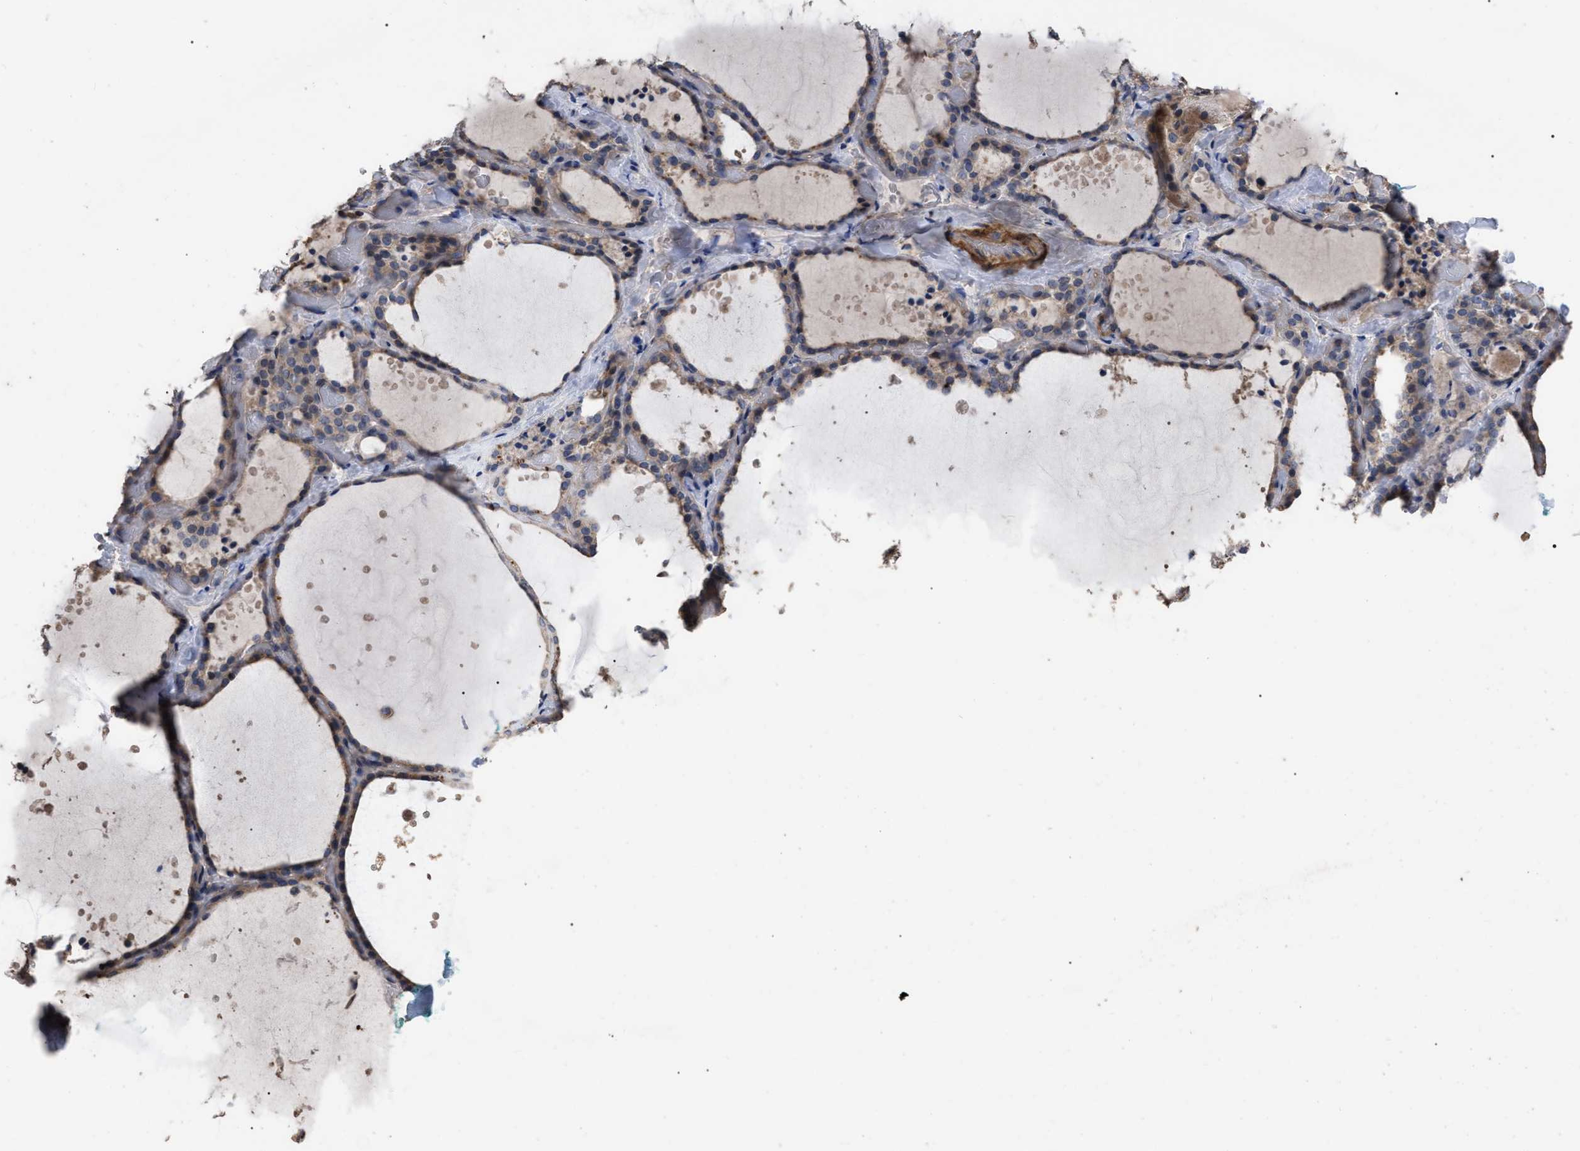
{"staining": {"intensity": "weak", "quantity": "25%-75%", "location": "cytoplasmic/membranous"}, "tissue": "thyroid gland", "cell_type": "Glandular cells", "image_type": "normal", "snomed": [{"axis": "morphology", "description": "Normal tissue, NOS"}, {"axis": "topography", "description": "Thyroid gland"}], "caption": "Immunohistochemistry (IHC) (DAB) staining of normal thyroid gland displays weak cytoplasmic/membranous protein expression in about 25%-75% of glandular cells. (DAB = brown stain, brightfield microscopy at high magnification).", "gene": "BTN2A1", "patient": {"sex": "female", "age": 44}}